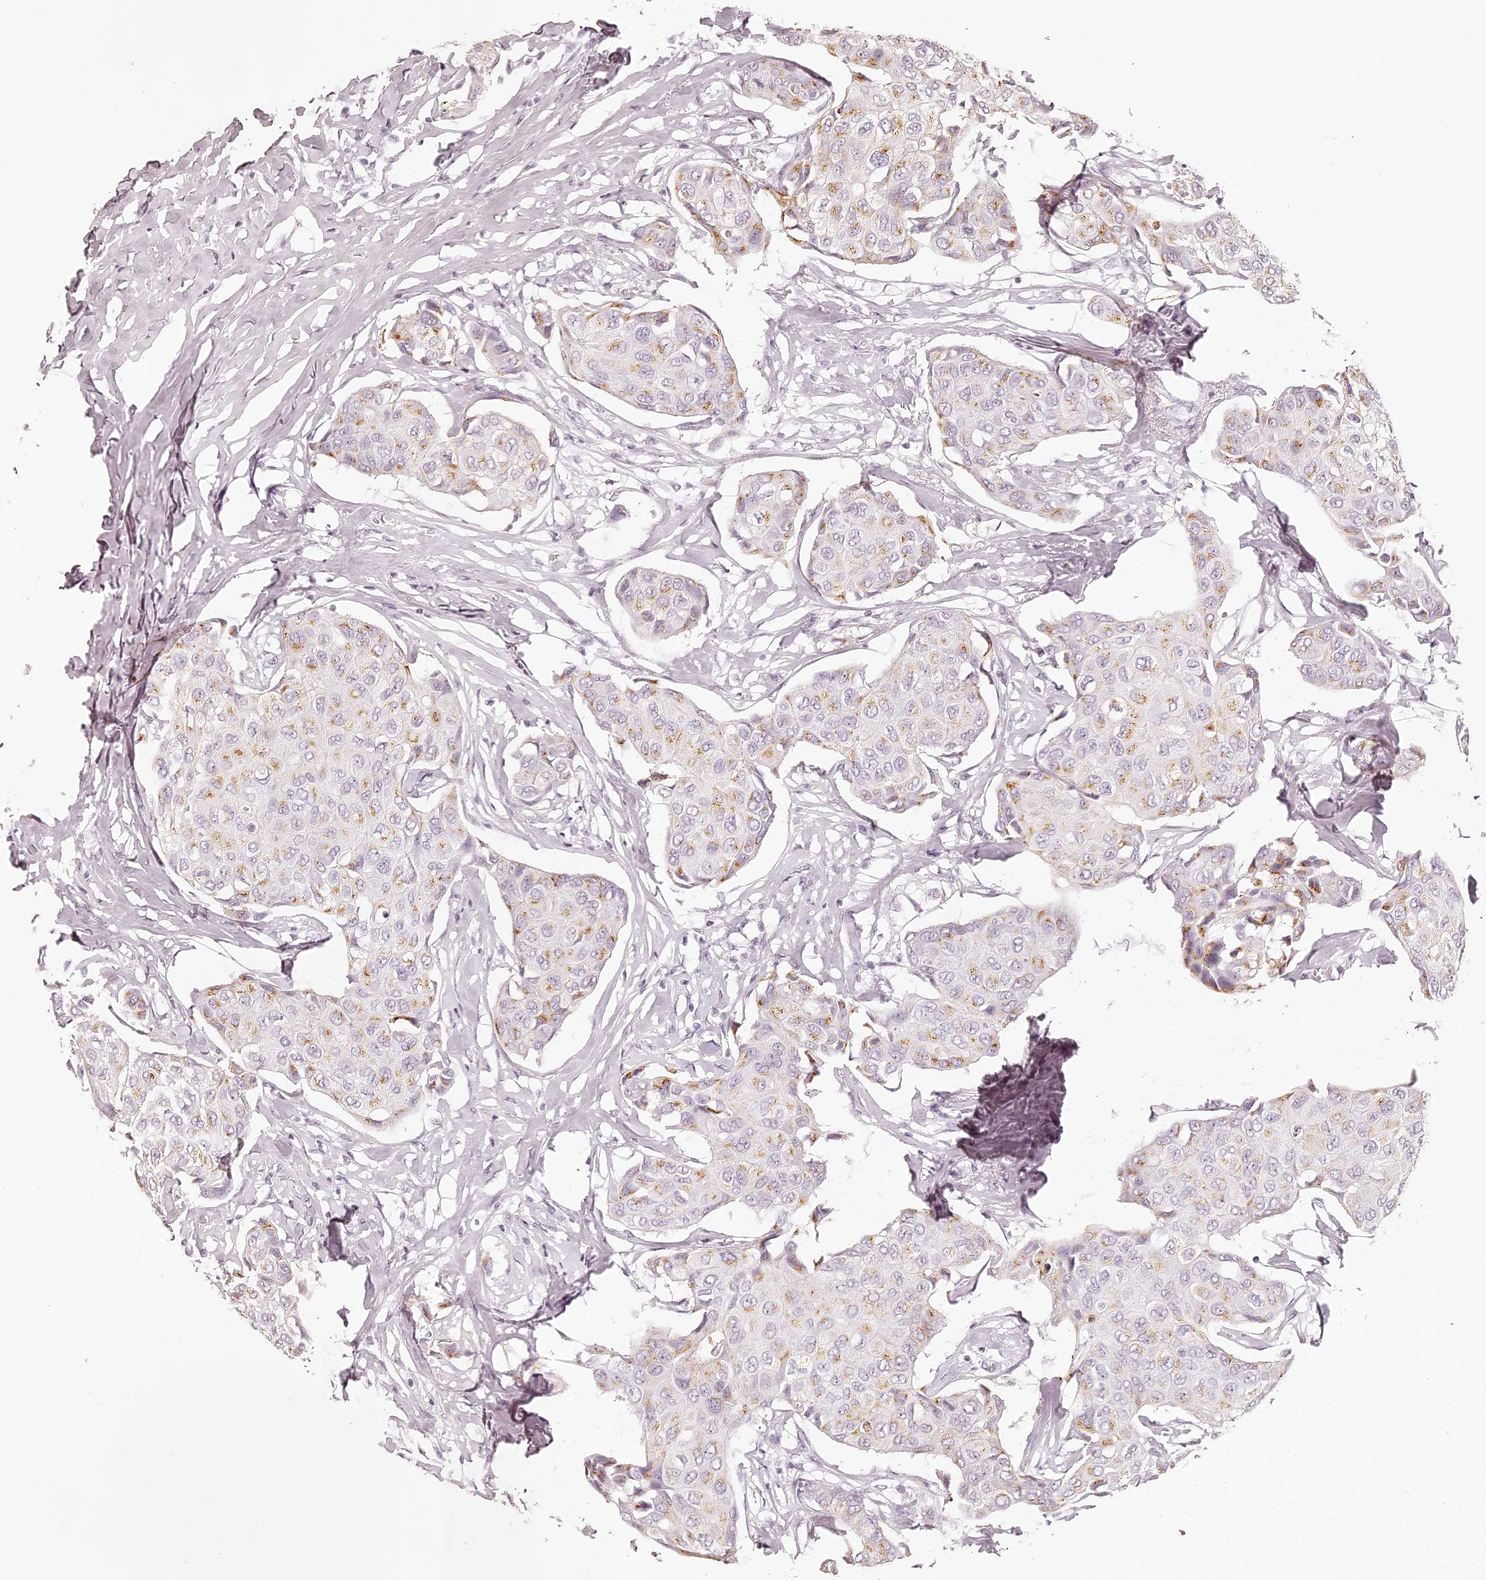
{"staining": {"intensity": "moderate", "quantity": "25%-75%", "location": "cytoplasmic/membranous"}, "tissue": "breast cancer", "cell_type": "Tumor cells", "image_type": "cancer", "snomed": [{"axis": "morphology", "description": "Duct carcinoma"}, {"axis": "topography", "description": "Breast"}], "caption": "Immunohistochemical staining of breast cancer reveals medium levels of moderate cytoplasmic/membranous protein positivity in approximately 25%-75% of tumor cells. (DAB = brown stain, brightfield microscopy at high magnification).", "gene": "ELAPOR1", "patient": {"sex": "female", "age": 80}}